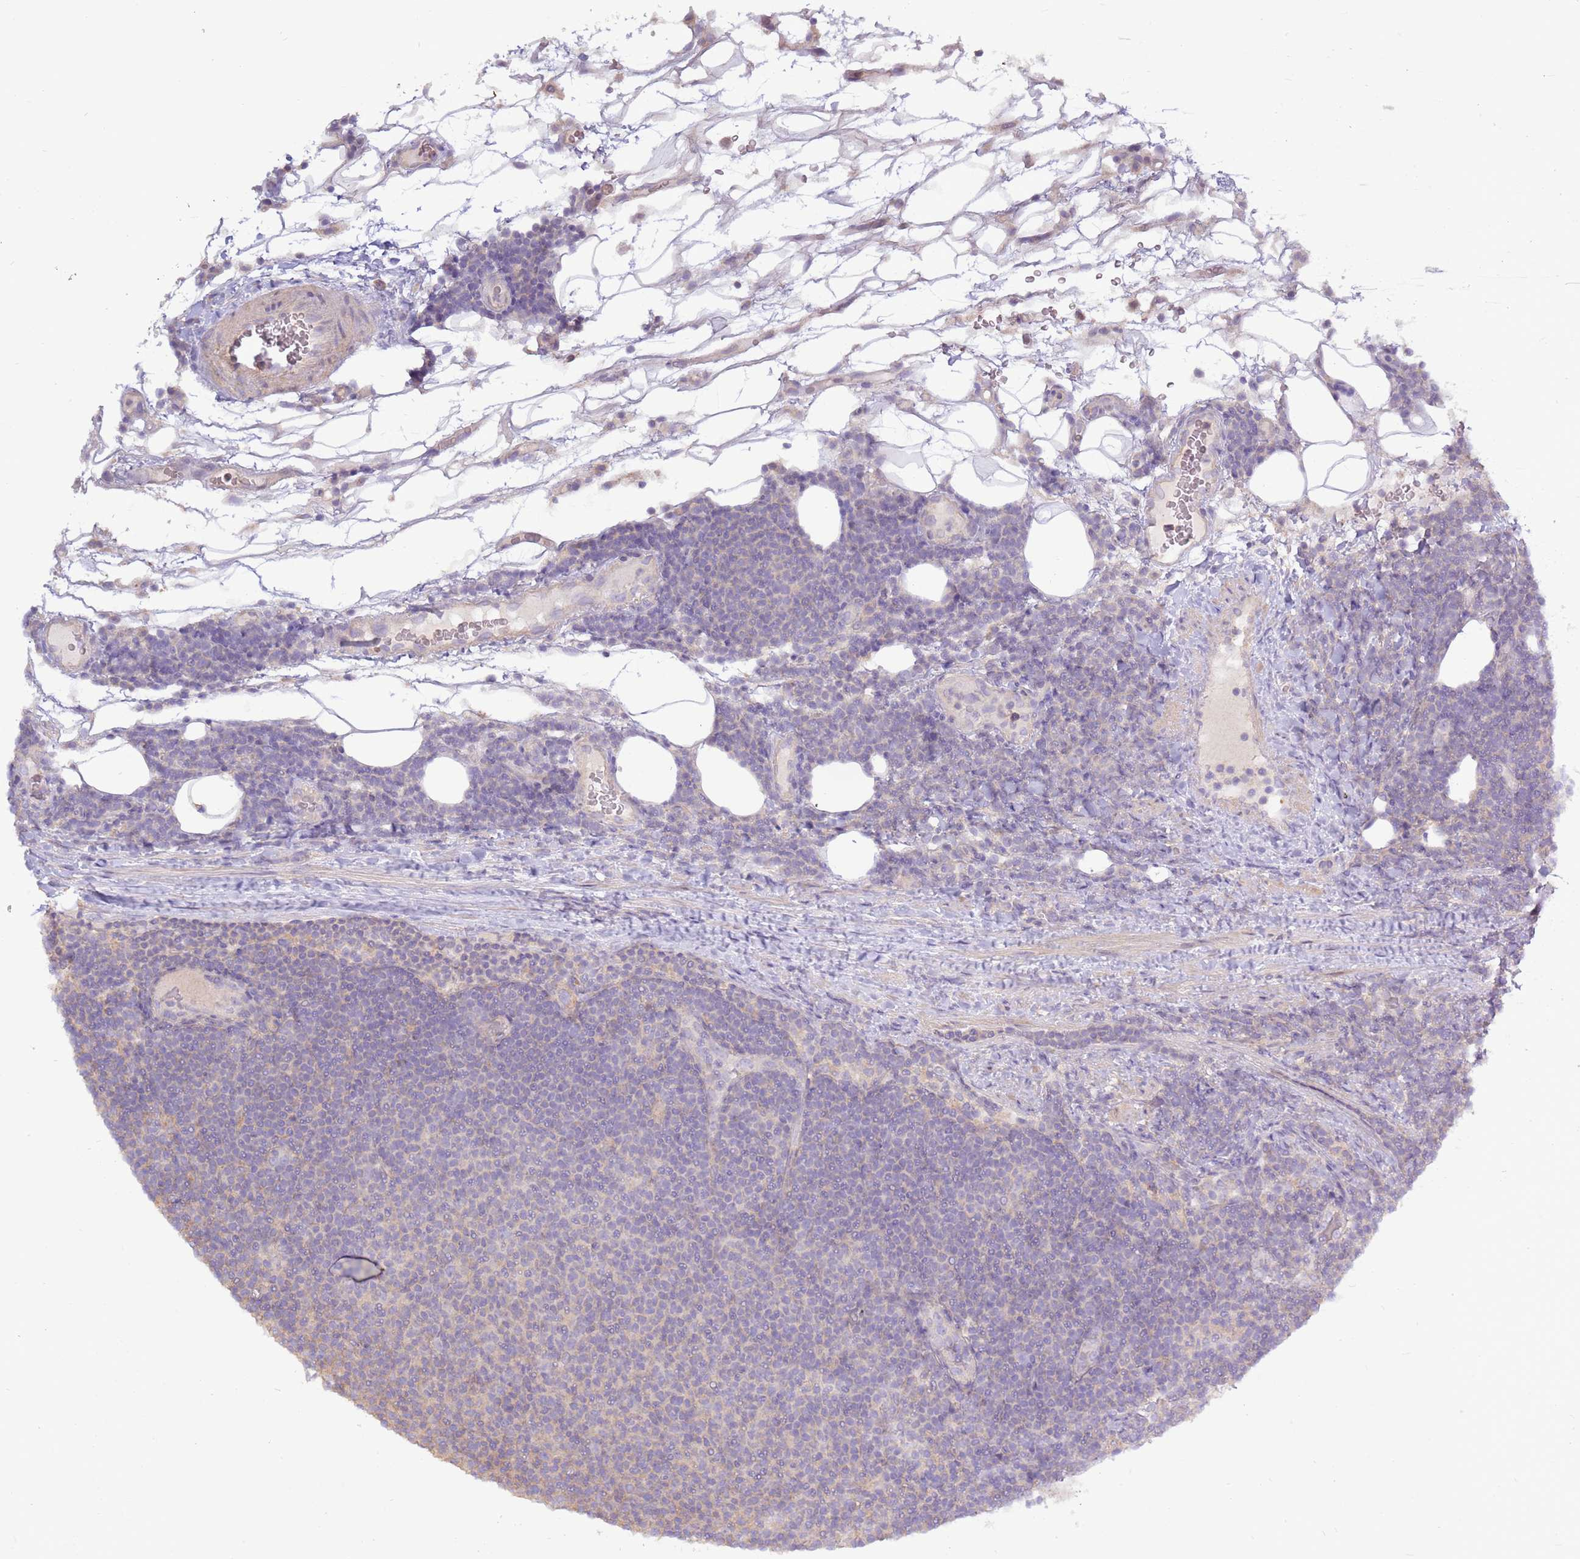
{"staining": {"intensity": "negative", "quantity": "none", "location": "none"}, "tissue": "lymphoma", "cell_type": "Tumor cells", "image_type": "cancer", "snomed": [{"axis": "morphology", "description": "Malignant lymphoma, non-Hodgkin's type, Low grade"}, {"axis": "topography", "description": "Lymph node"}], "caption": "Protein analysis of lymphoma demonstrates no significant expression in tumor cells. Nuclei are stained in blue.", "gene": "EVA1B", "patient": {"sex": "male", "age": 66}}